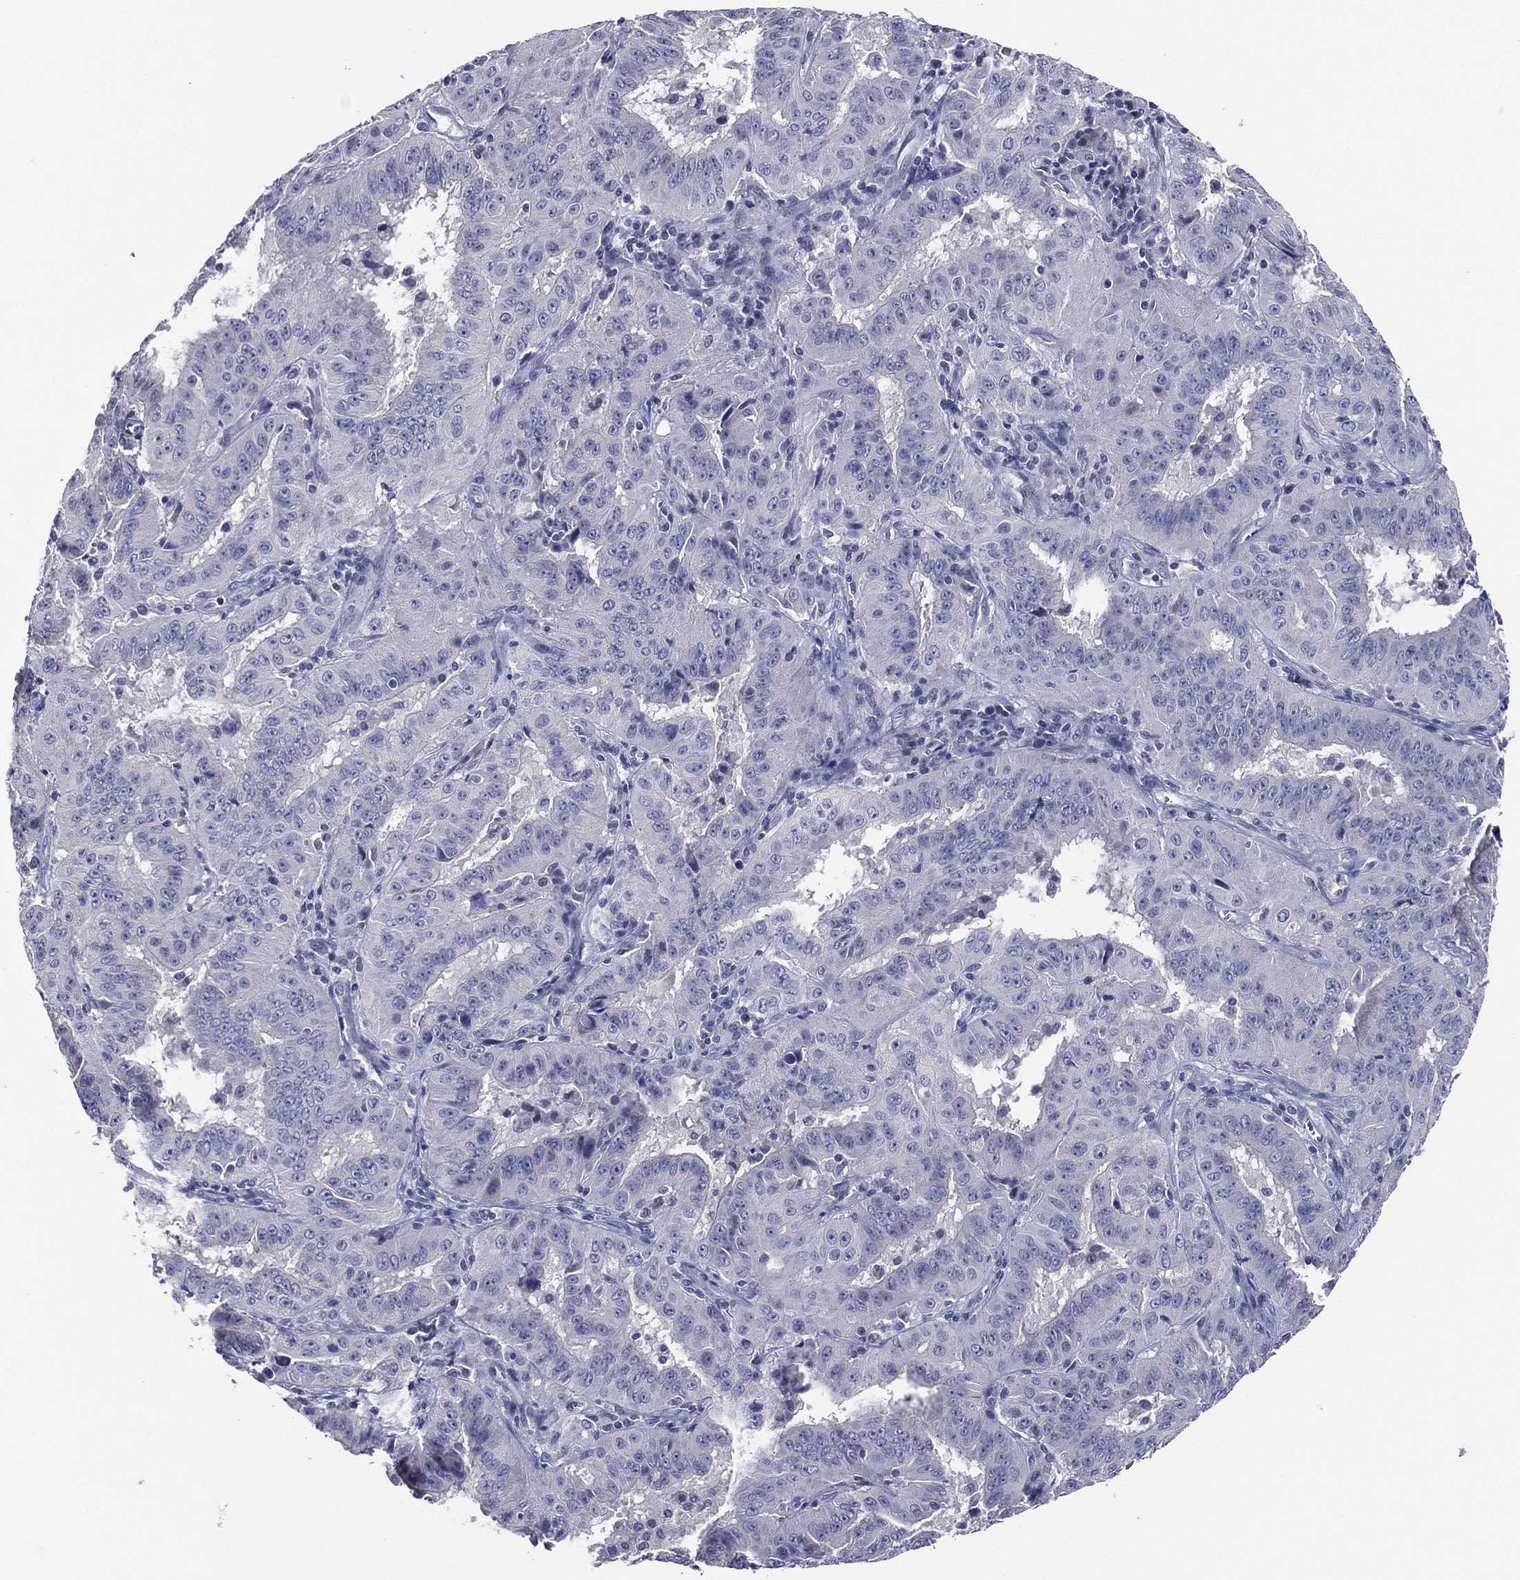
{"staining": {"intensity": "negative", "quantity": "none", "location": "none"}, "tissue": "pancreatic cancer", "cell_type": "Tumor cells", "image_type": "cancer", "snomed": [{"axis": "morphology", "description": "Adenocarcinoma, NOS"}, {"axis": "topography", "description": "Pancreas"}], "caption": "Tumor cells show no significant protein staining in pancreatic cancer (adenocarcinoma). (Stains: DAB immunohistochemistry (IHC) with hematoxylin counter stain, Microscopy: brightfield microscopy at high magnification).", "gene": "SLC13A4", "patient": {"sex": "male", "age": 63}}